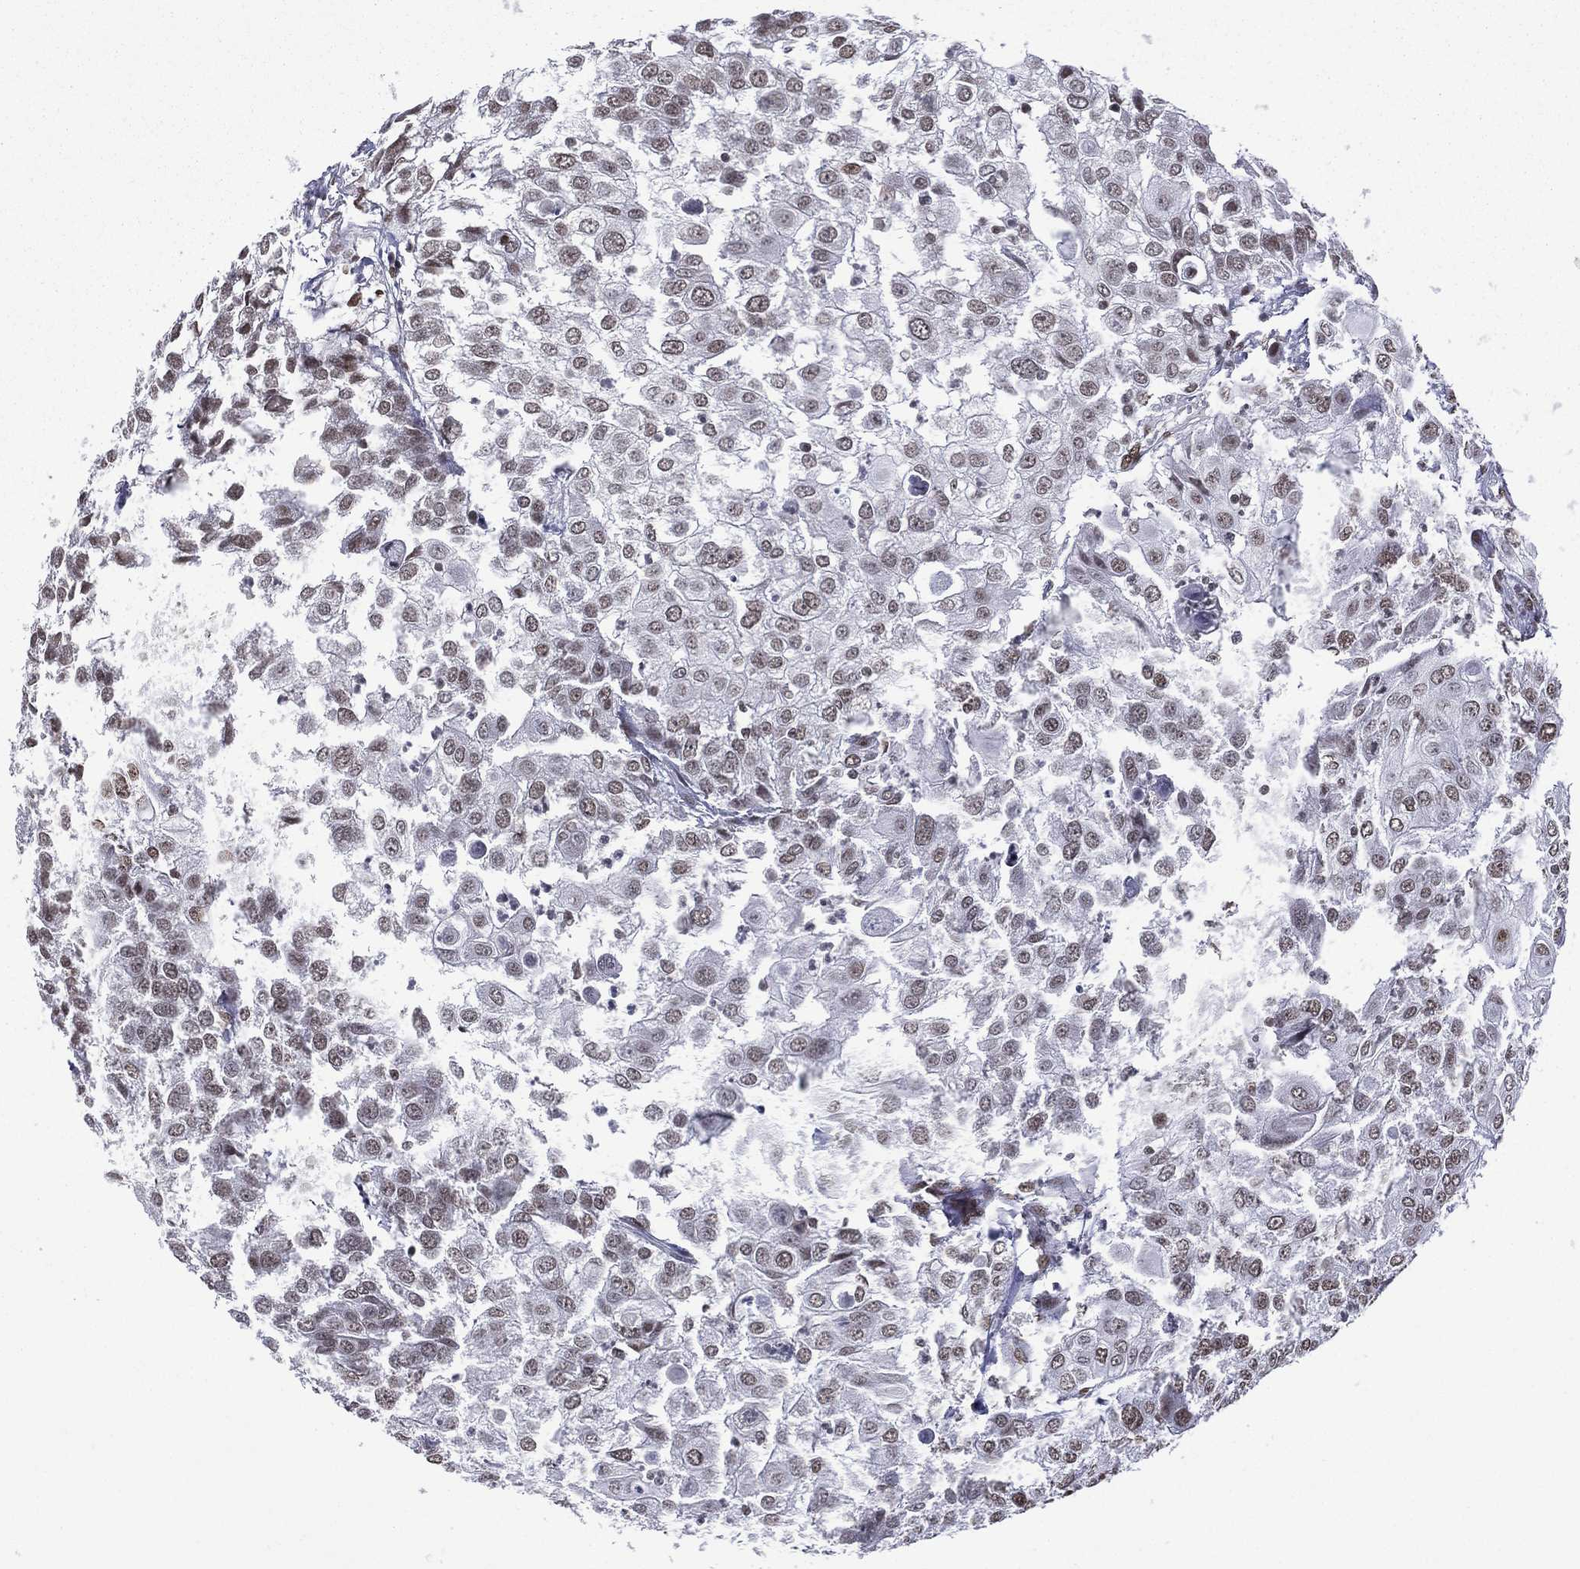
{"staining": {"intensity": "strong", "quantity": "<25%", "location": "nuclear"}, "tissue": "urothelial cancer", "cell_type": "Tumor cells", "image_type": "cancer", "snomed": [{"axis": "morphology", "description": "Urothelial carcinoma, High grade"}, {"axis": "topography", "description": "Urinary bladder"}], "caption": "Approximately <25% of tumor cells in urothelial cancer reveal strong nuclear protein positivity as visualized by brown immunohistochemical staining.", "gene": "C5orf24", "patient": {"sex": "female", "age": 79}}